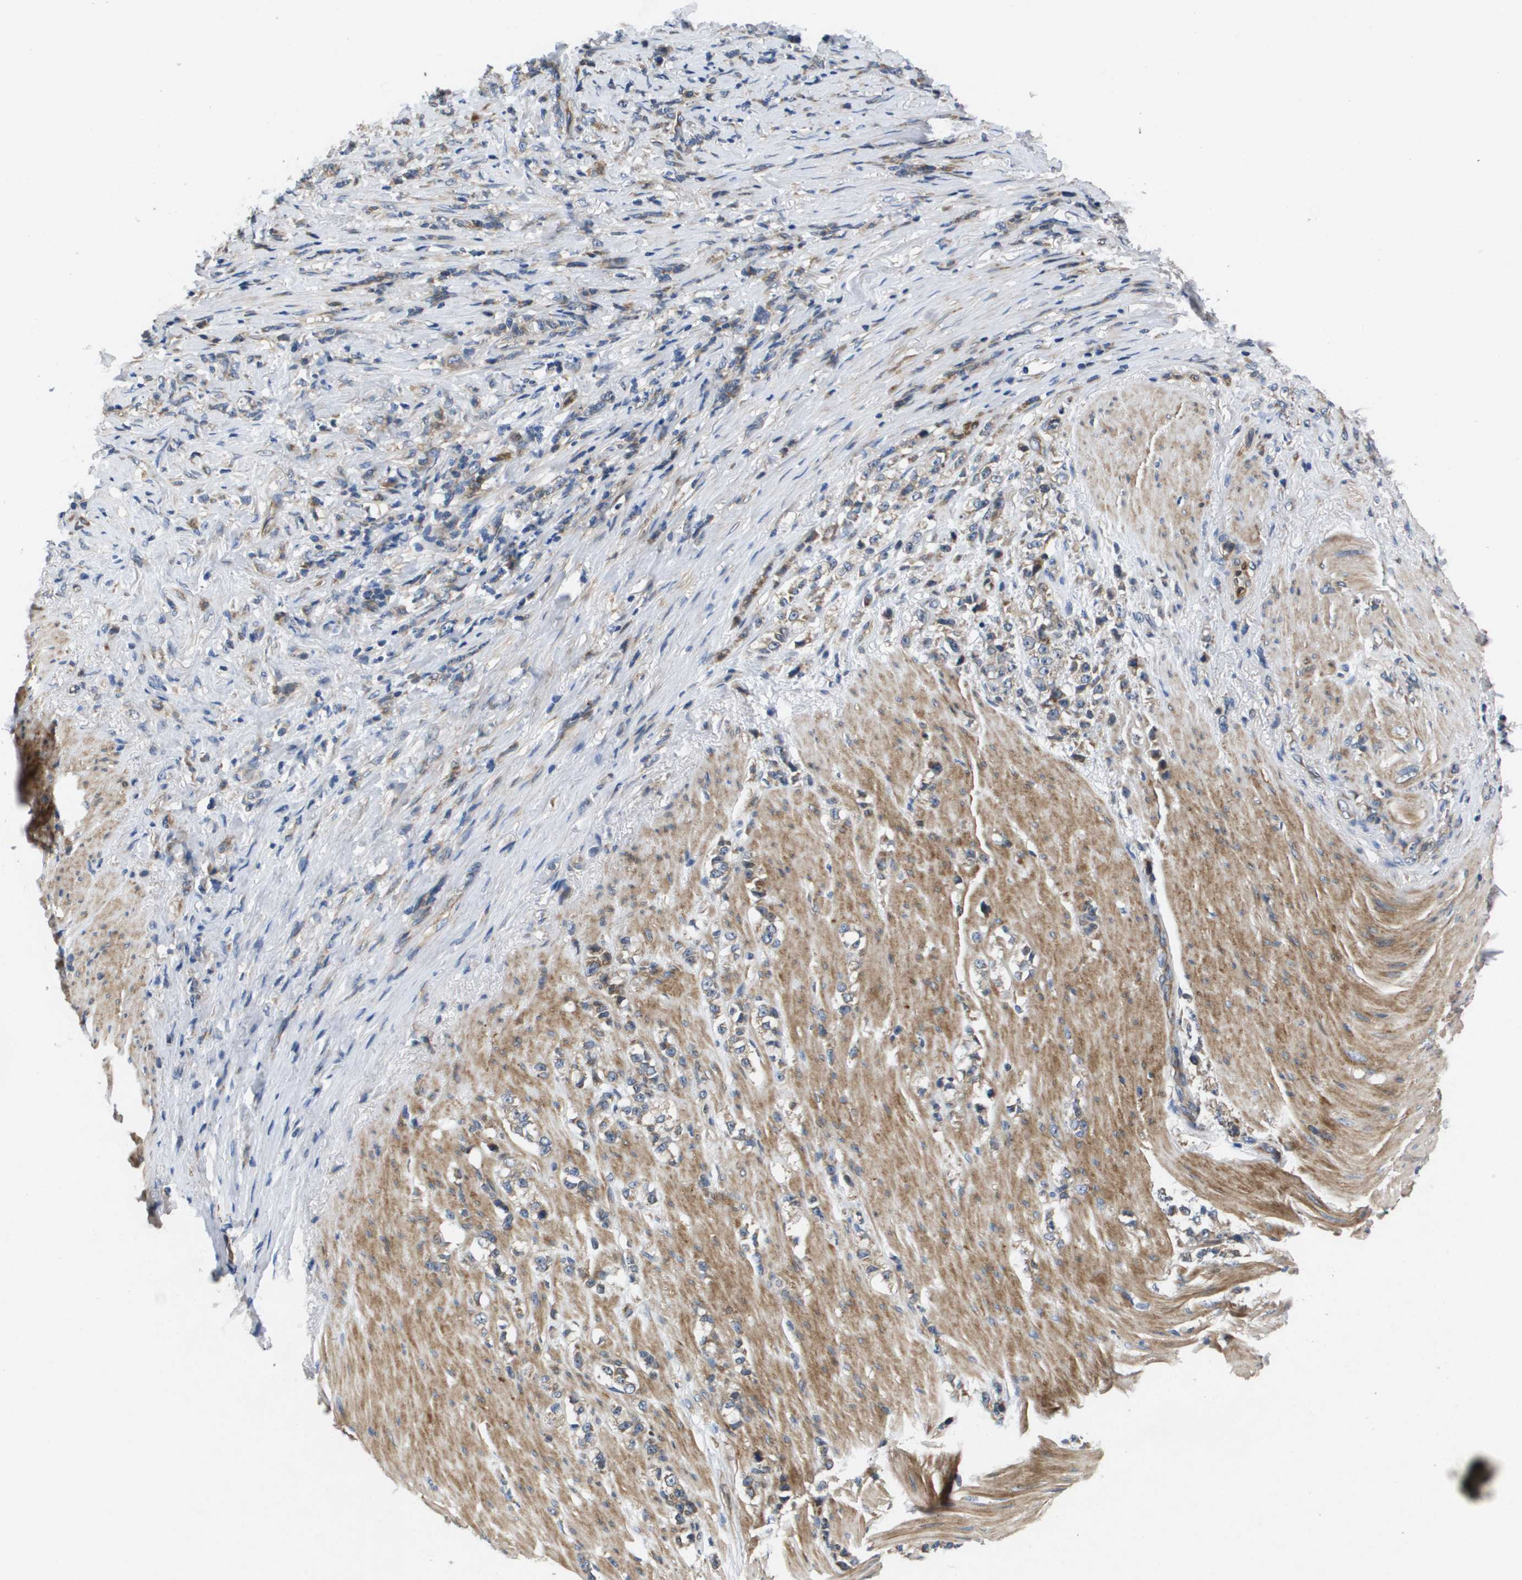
{"staining": {"intensity": "weak", "quantity": ">75%", "location": "cytoplasmic/membranous"}, "tissue": "stomach cancer", "cell_type": "Tumor cells", "image_type": "cancer", "snomed": [{"axis": "morphology", "description": "Adenocarcinoma, NOS"}, {"axis": "topography", "description": "Stomach, lower"}], "caption": "Stomach cancer (adenocarcinoma) tissue displays weak cytoplasmic/membranous expression in about >75% of tumor cells", "gene": "ENTPD2", "patient": {"sex": "male", "age": 88}}